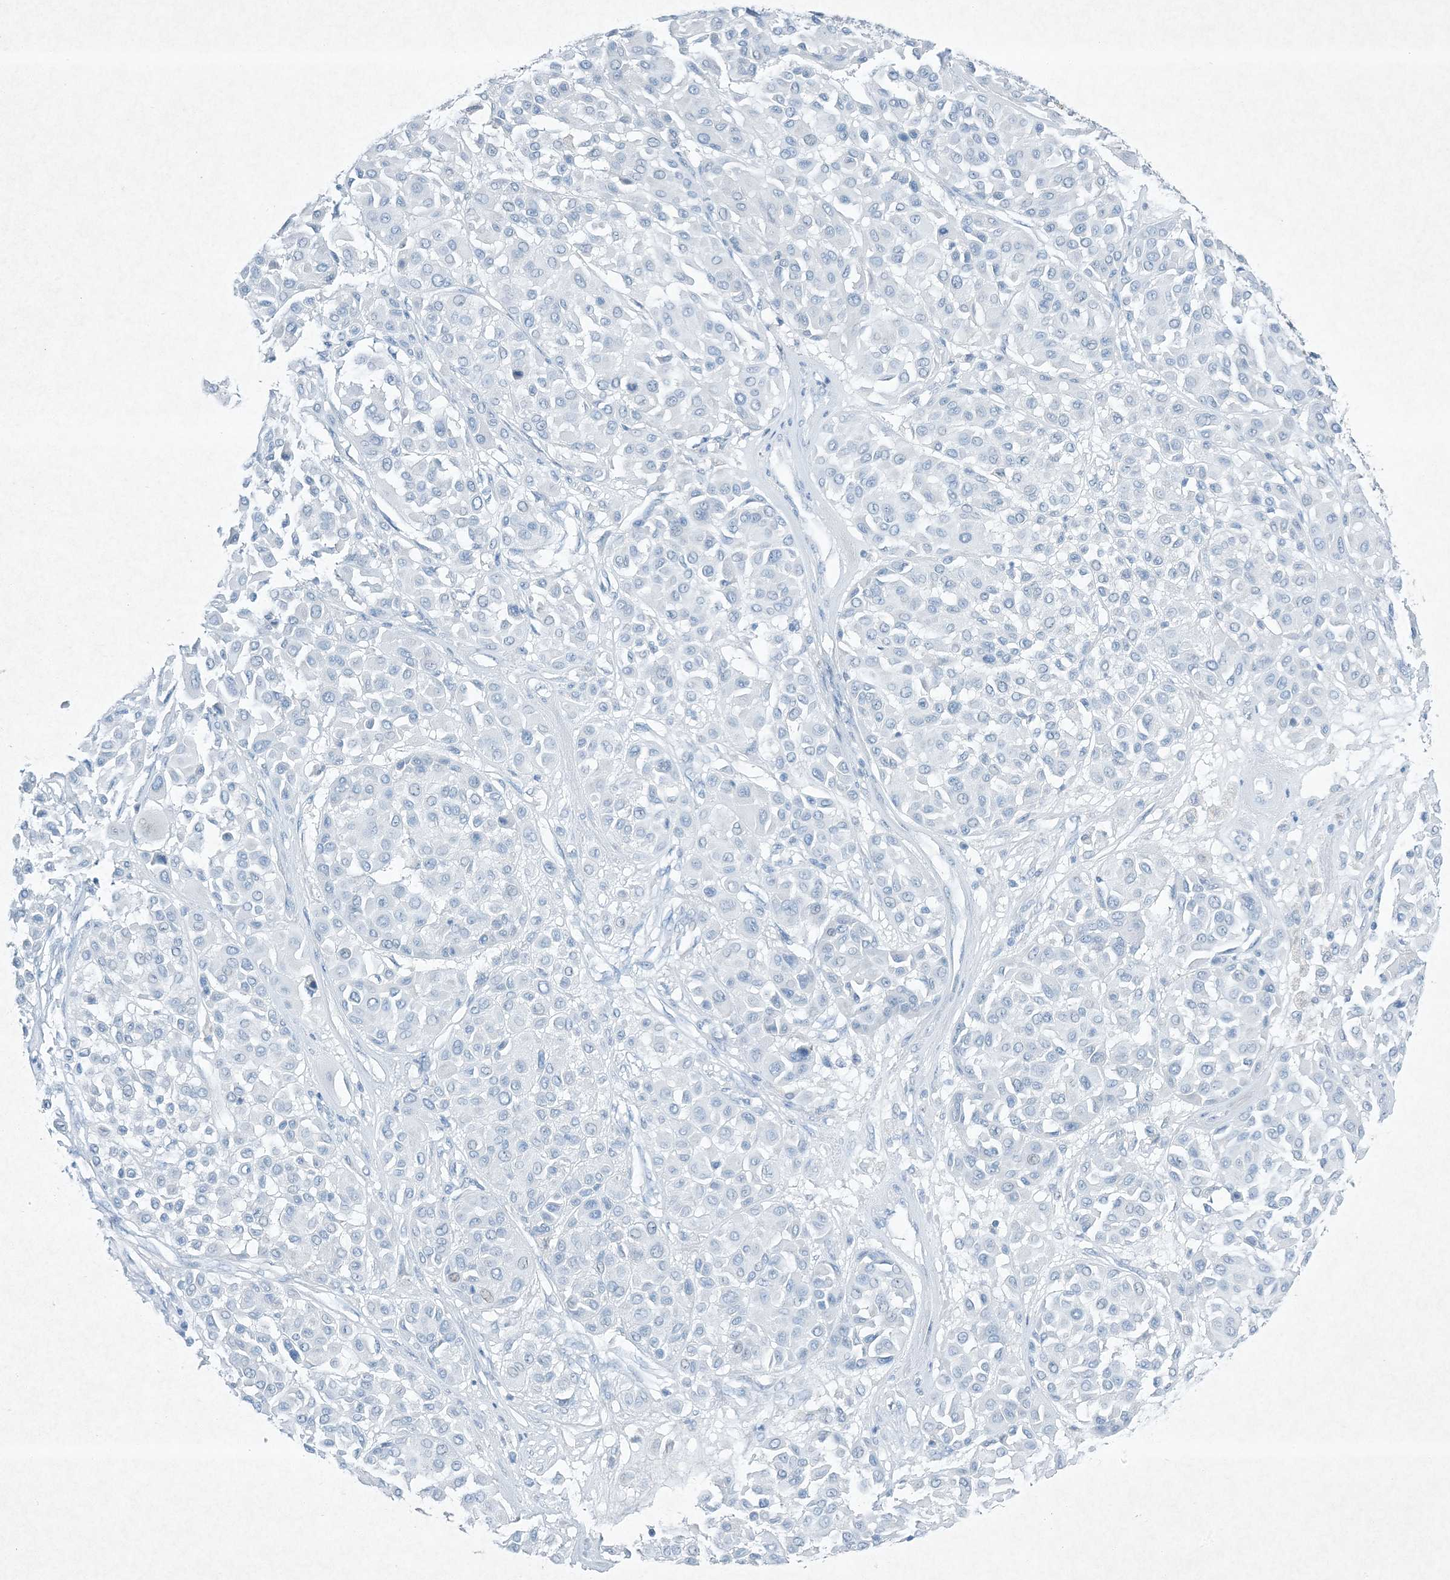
{"staining": {"intensity": "negative", "quantity": "none", "location": "none"}, "tissue": "melanoma", "cell_type": "Tumor cells", "image_type": "cancer", "snomed": [{"axis": "morphology", "description": "Malignant melanoma, Metastatic site"}, {"axis": "topography", "description": "Soft tissue"}], "caption": "An immunohistochemistry micrograph of malignant melanoma (metastatic site) is shown. There is no staining in tumor cells of malignant melanoma (metastatic site). Brightfield microscopy of IHC stained with DAB (3,3'-diaminobenzidine) (brown) and hematoxylin (blue), captured at high magnification.", "gene": "PGM5", "patient": {"sex": "male", "age": 41}}